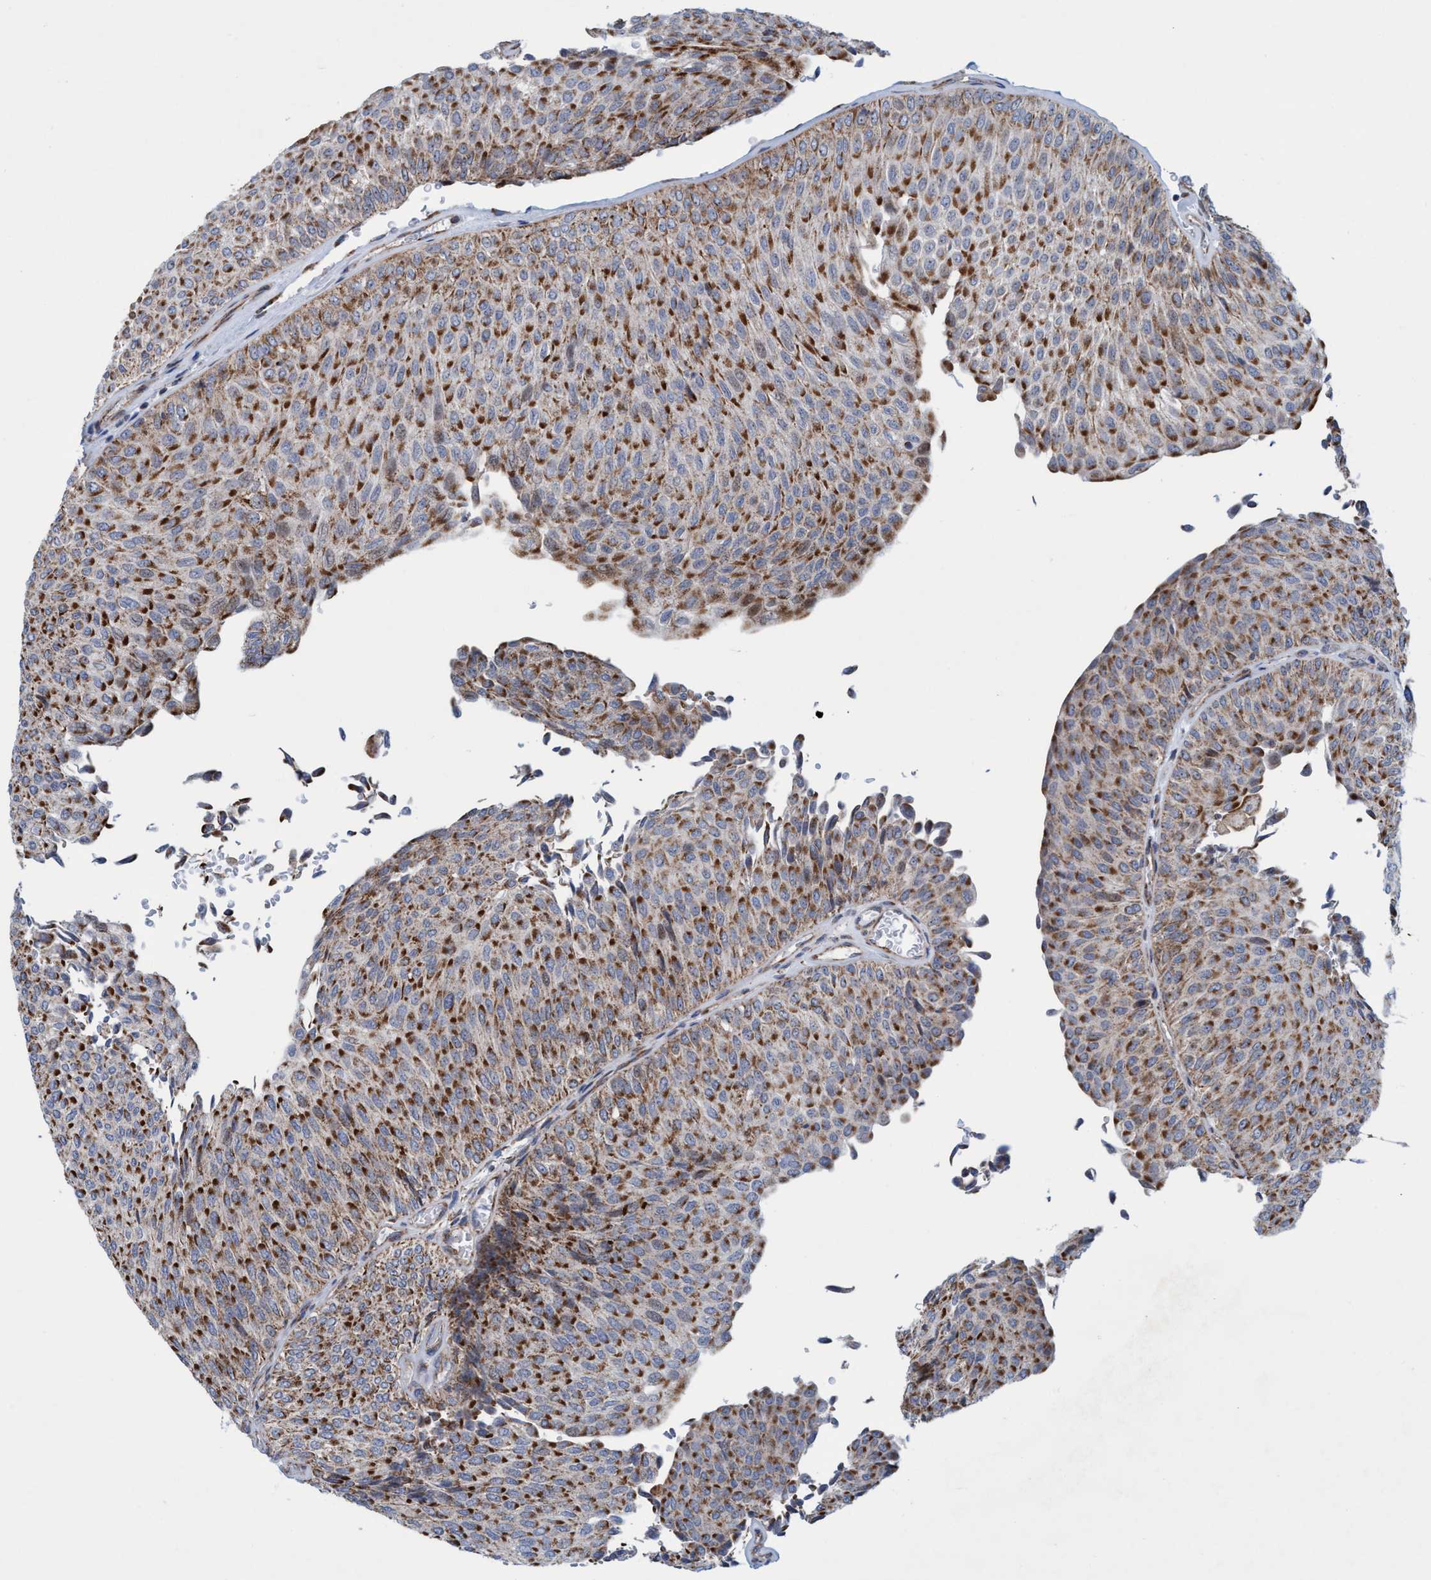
{"staining": {"intensity": "moderate", "quantity": ">75%", "location": "cytoplasmic/membranous"}, "tissue": "urothelial cancer", "cell_type": "Tumor cells", "image_type": "cancer", "snomed": [{"axis": "morphology", "description": "Urothelial carcinoma, Low grade"}, {"axis": "topography", "description": "Urinary bladder"}], "caption": "A brown stain shows moderate cytoplasmic/membranous staining of a protein in urothelial cancer tumor cells.", "gene": "POLR1F", "patient": {"sex": "male", "age": 78}}